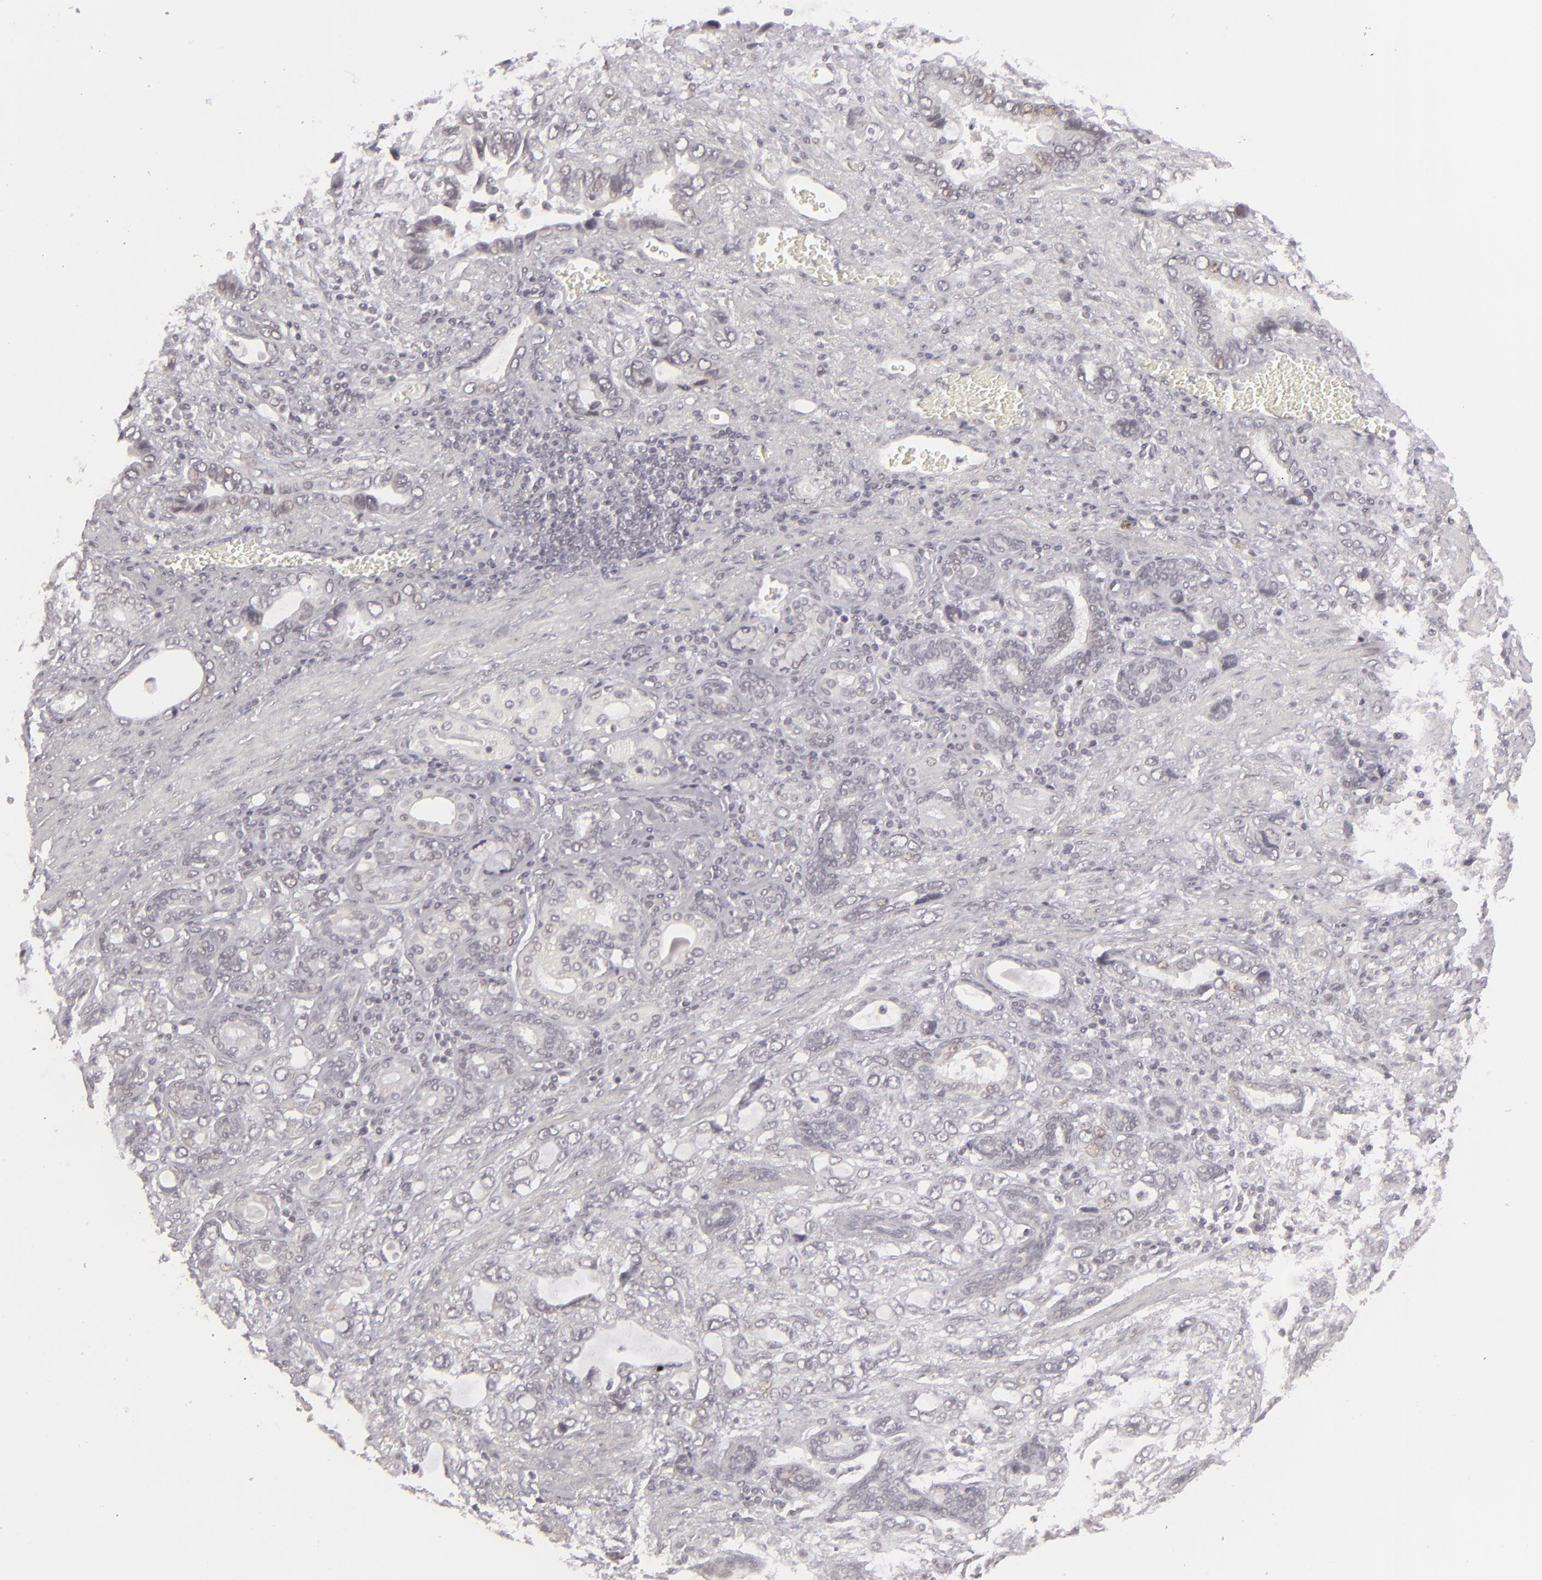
{"staining": {"intensity": "negative", "quantity": "none", "location": "none"}, "tissue": "stomach cancer", "cell_type": "Tumor cells", "image_type": "cancer", "snomed": [{"axis": "morphology", "description": "Adenocarcinoma, NOS"}, {"axis": "topography", "description": "Stomach"}], "caption": "Stomach adenocarcinoma was stained to show a protein in brown. There is no significant expression in tumor cells. Brightfield microscopy of immunohistochemistry stained with DAB (brown) and hematoxylin (blue), captured at high magnification.", "gene": "DLG3", "patient": {"sex": "male", "age": 78}}